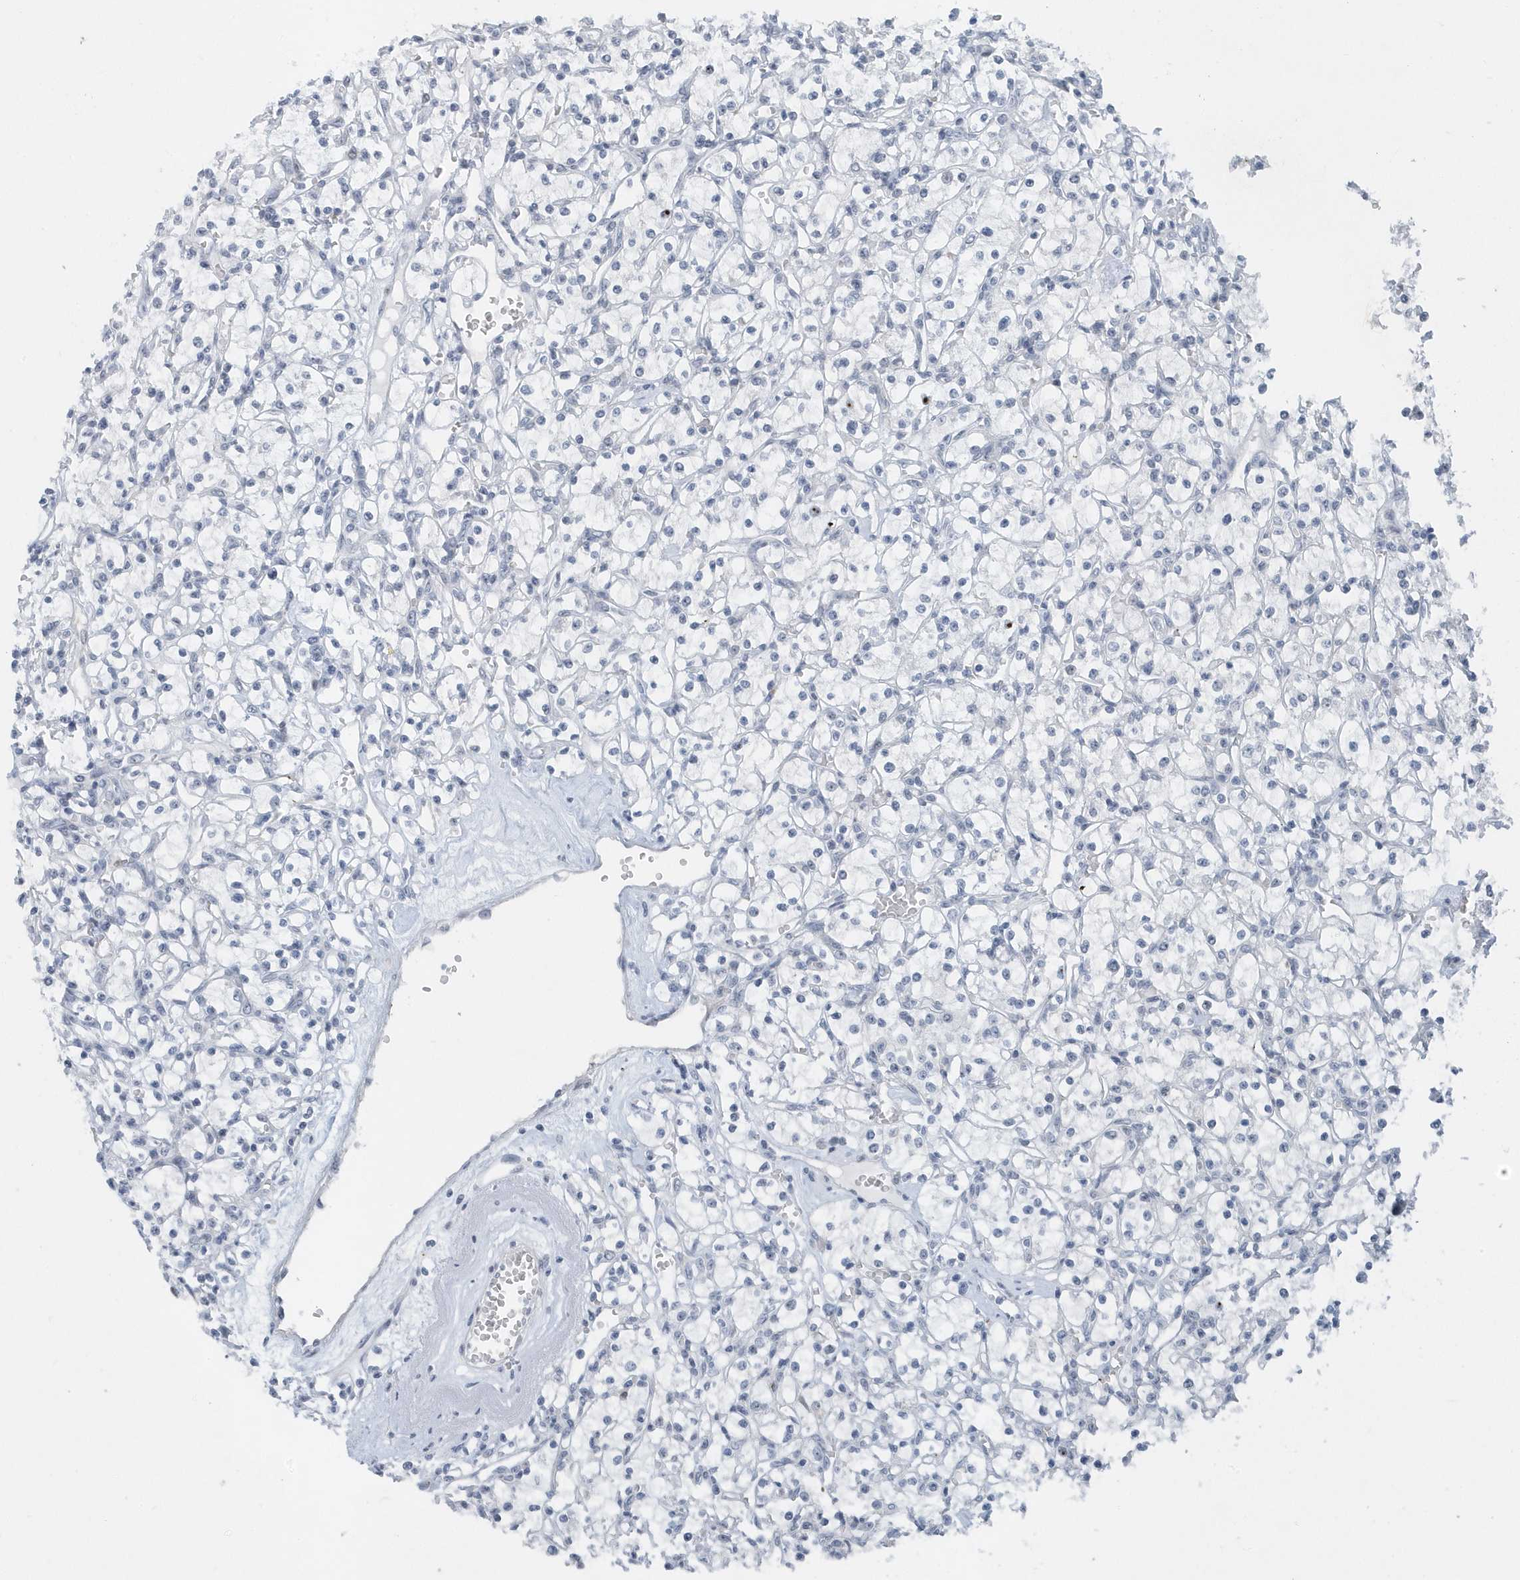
{"staining": {"intensity": "negative", "quantity": "none", "location": "none"}, "tissue": "renal cancer", "cell_type": "Tumor cells", "image_type": "cancer", "snomed": [{"axis": "morphology", "description": "Adenocarcinoma, NOS"}, {"axis": "topography", "description": "Kidney"}], "caption": "DAB (3,3'-diaminobenzidine) immunohistochemical staining of human renal cancer (adenocarcinoma) reveals no significant positivity in tumor cells.", "gene": "RPF2", "patient": {"sex": "female", "age": 59}}